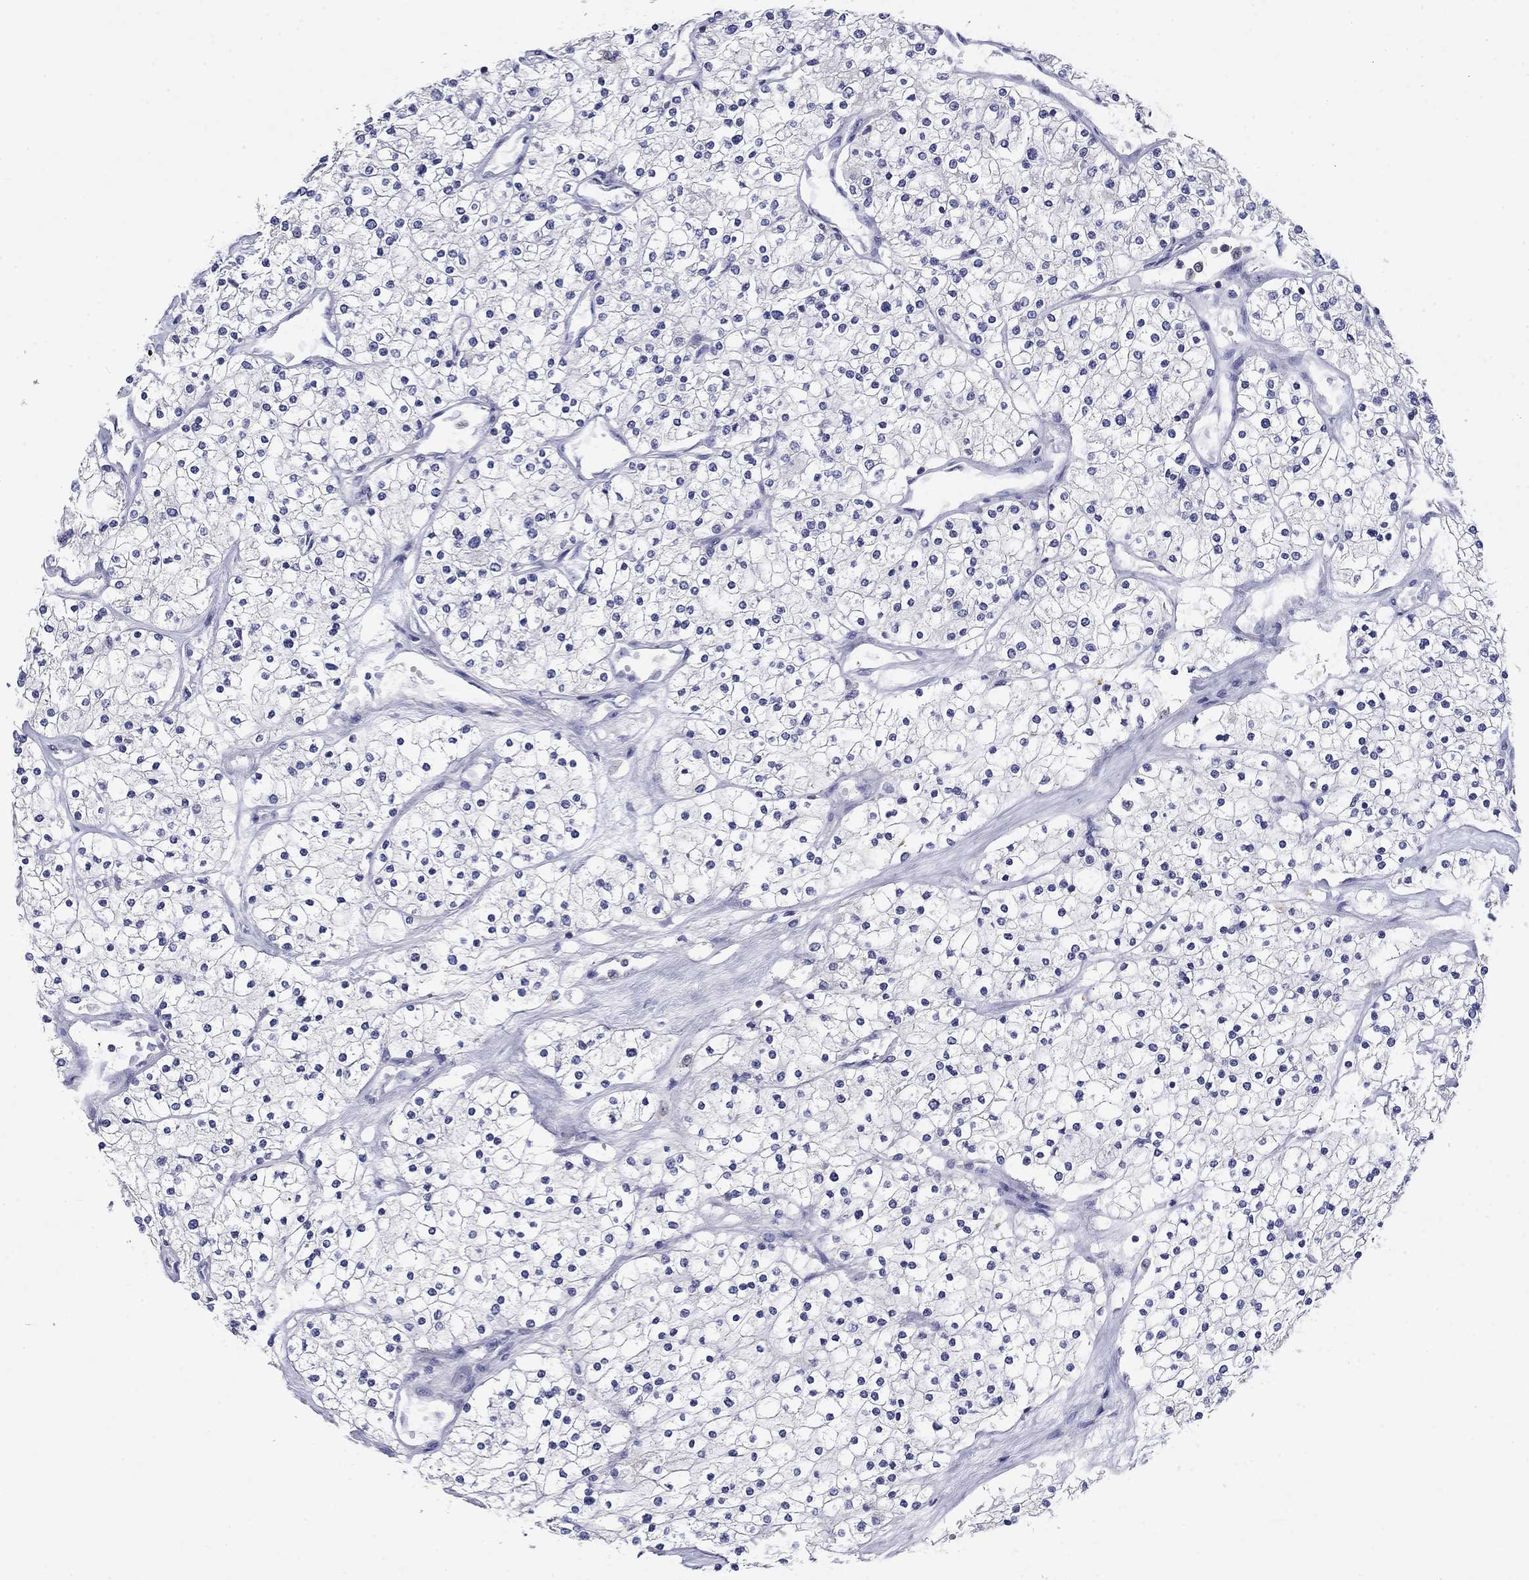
{"staining": {"intensity": "negative", "quantity": "none", "location": "none"}, "tissue": "renal cancer", "cell_type": "Tumor cells", "image_type": "cancer", "snomed": [{"axis": "morphology", "description": "Adenocarcinoma, NOS"}, {"axis": "topography", "description": "Kidney"}], "caption": "Immunohistochemistry photomicrograph of neoplastic tissue: human renal cancer (adenocarcinoma) stained with DAB (3,3'-diaminobenzidine) shows no significant protein staining in tumor cells. (DAB immunohistochemistry (IHC) visualized using brightfield microscopy, high magnification).", "gene": "POU2F2", "patient": {"sex": "male", "age": 80}}